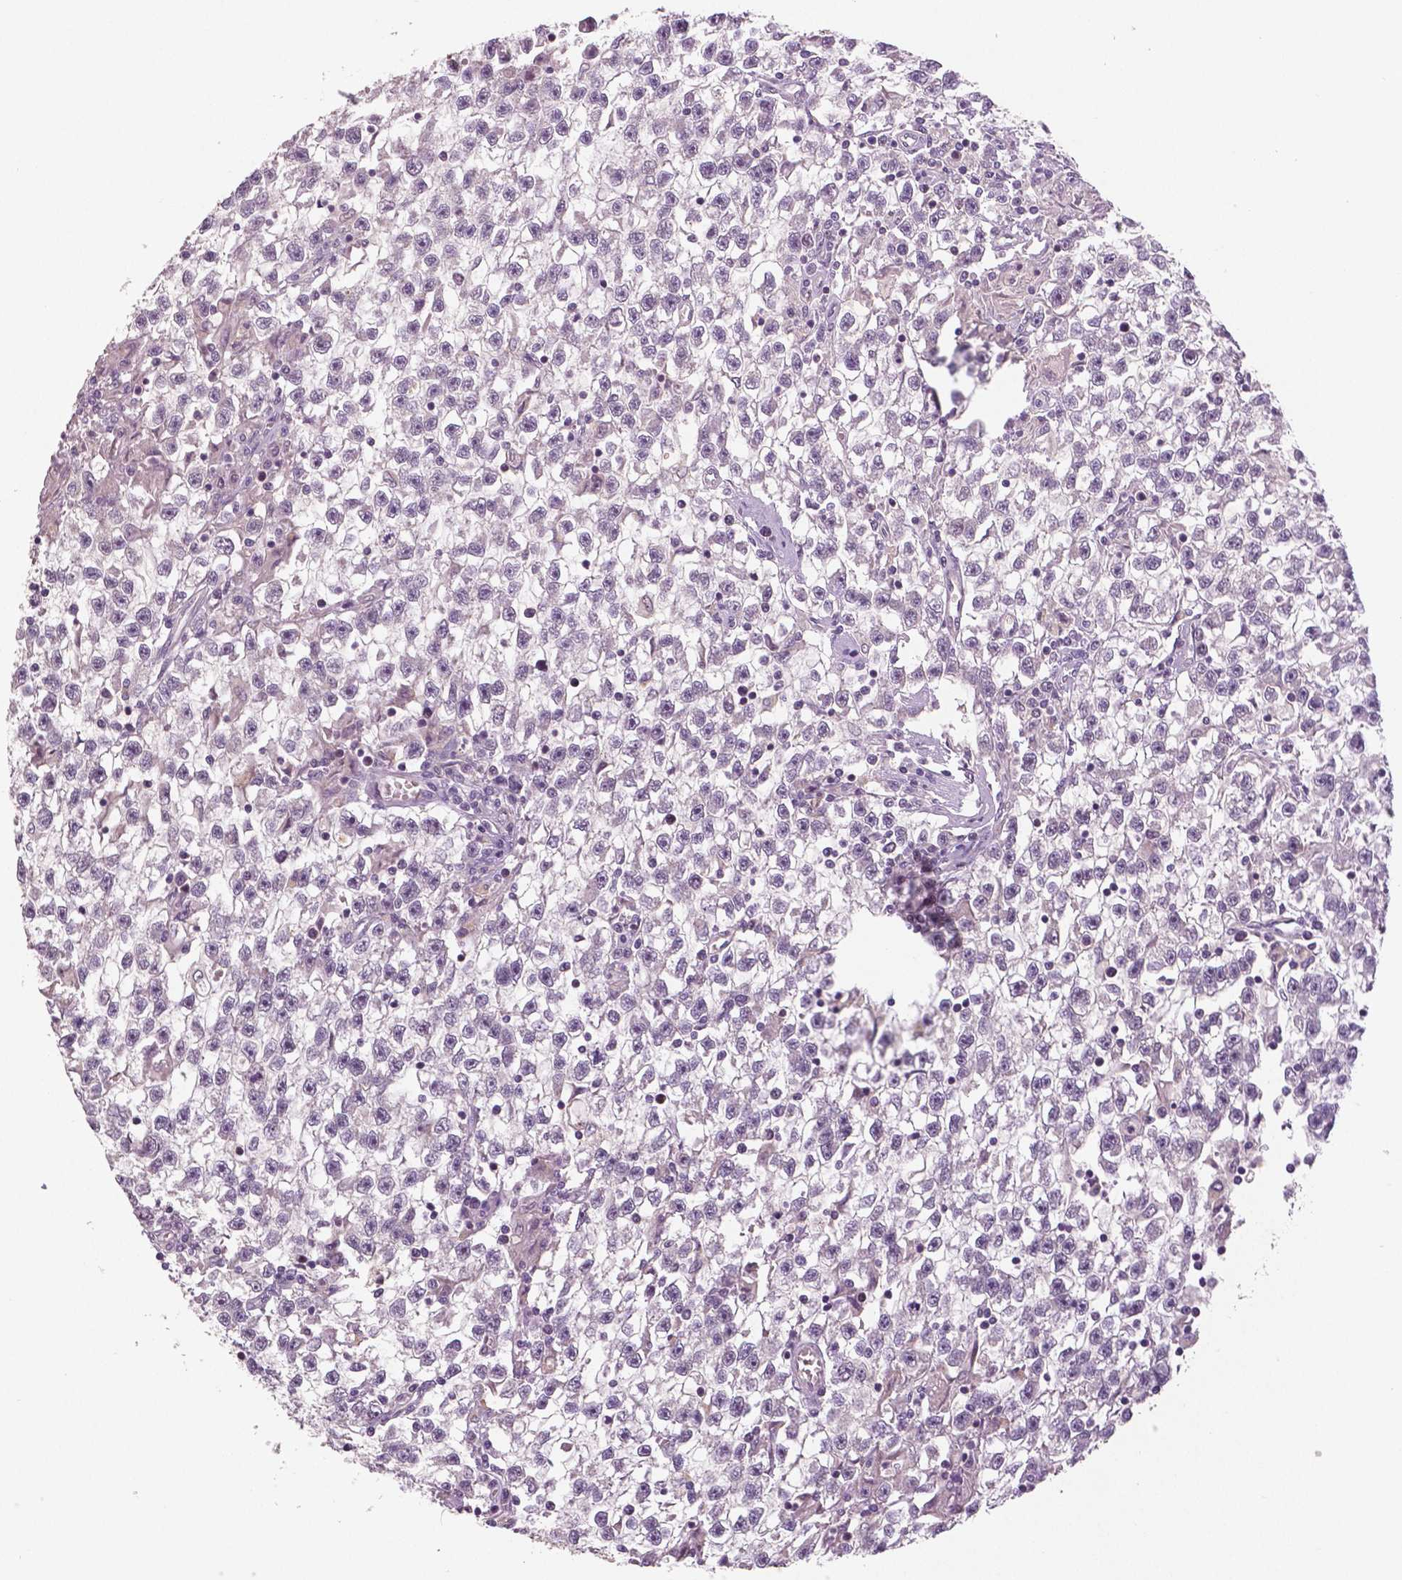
{"staining": {"intensity": "negative", "quantity": "none", "location": "none"}, "tissue": "testis cancer", "cell_type": "Tumor cells", "image_type": "cancer", "snomed": [{"axis": "morphology", "description": "Seminoma, NOS"}, {"axis": "topography", "description": "Testis"}], "caption": "There is no significant expression in tumor cells of seminoma (testis).", "gene": "MKI67", "patient": {"sex": "male", "age": 31}}